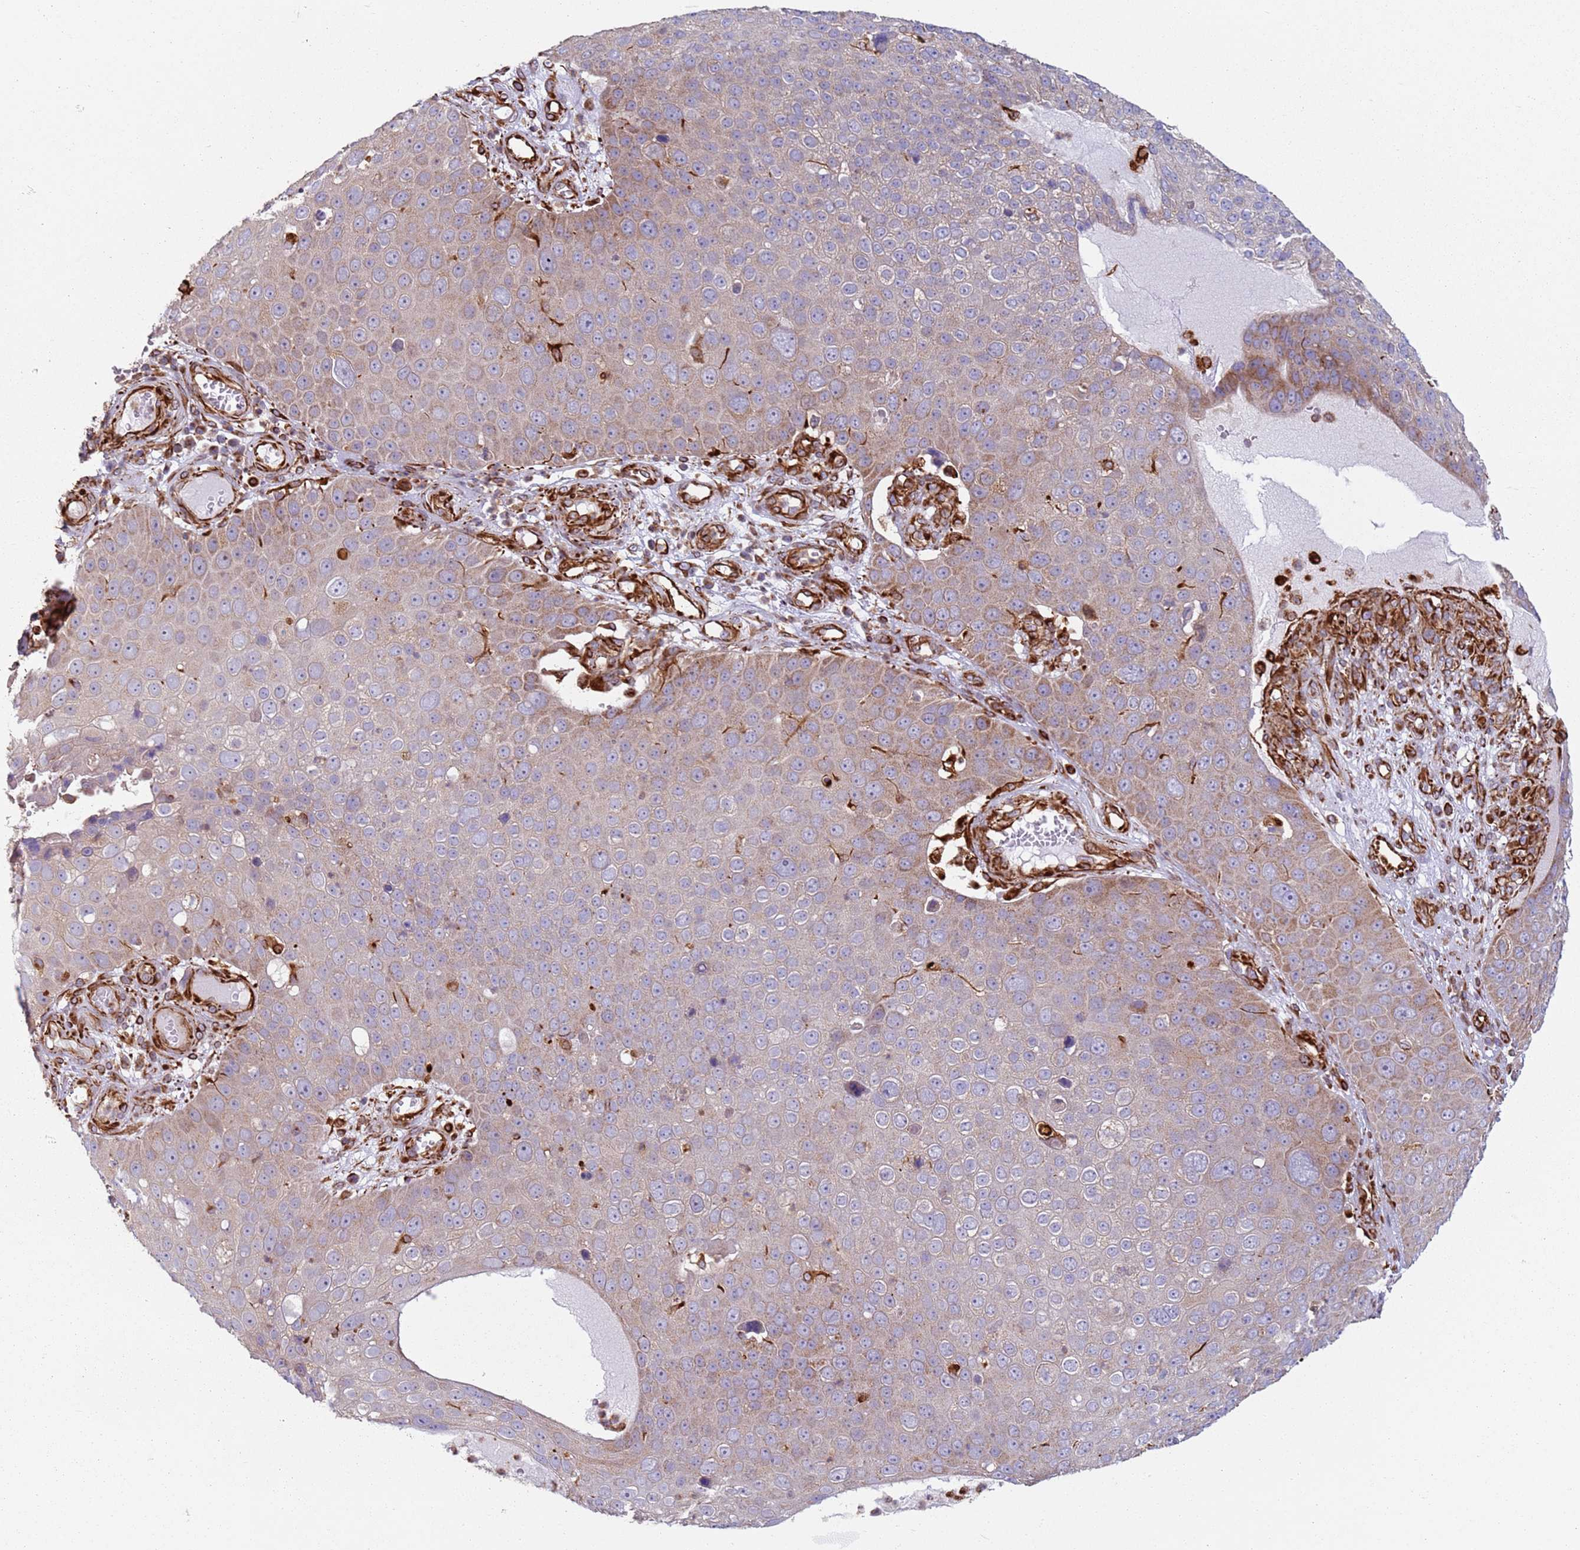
{"staining": {"intensity": "weak", "quantity": "25%-75%", "location": "cytoplasmic/membranous"}, "tissue": "skin cancer", "cell_type": "Tumor cells", "image_type": "cancer", "snomed": [{"axis": "morphology", "description": "Squamous cell carcinoma, NOS"}, {"axis": "topography", "description": "Skin"}], "caption": "Skin cancer stained for a protein (brown) exhibits weak cytoplasmic/membranous positive staining in approximately 25%-75% of tumor cells.", "gene": "SNAPIN", "patient": {"sex": "male", "age": 71}}